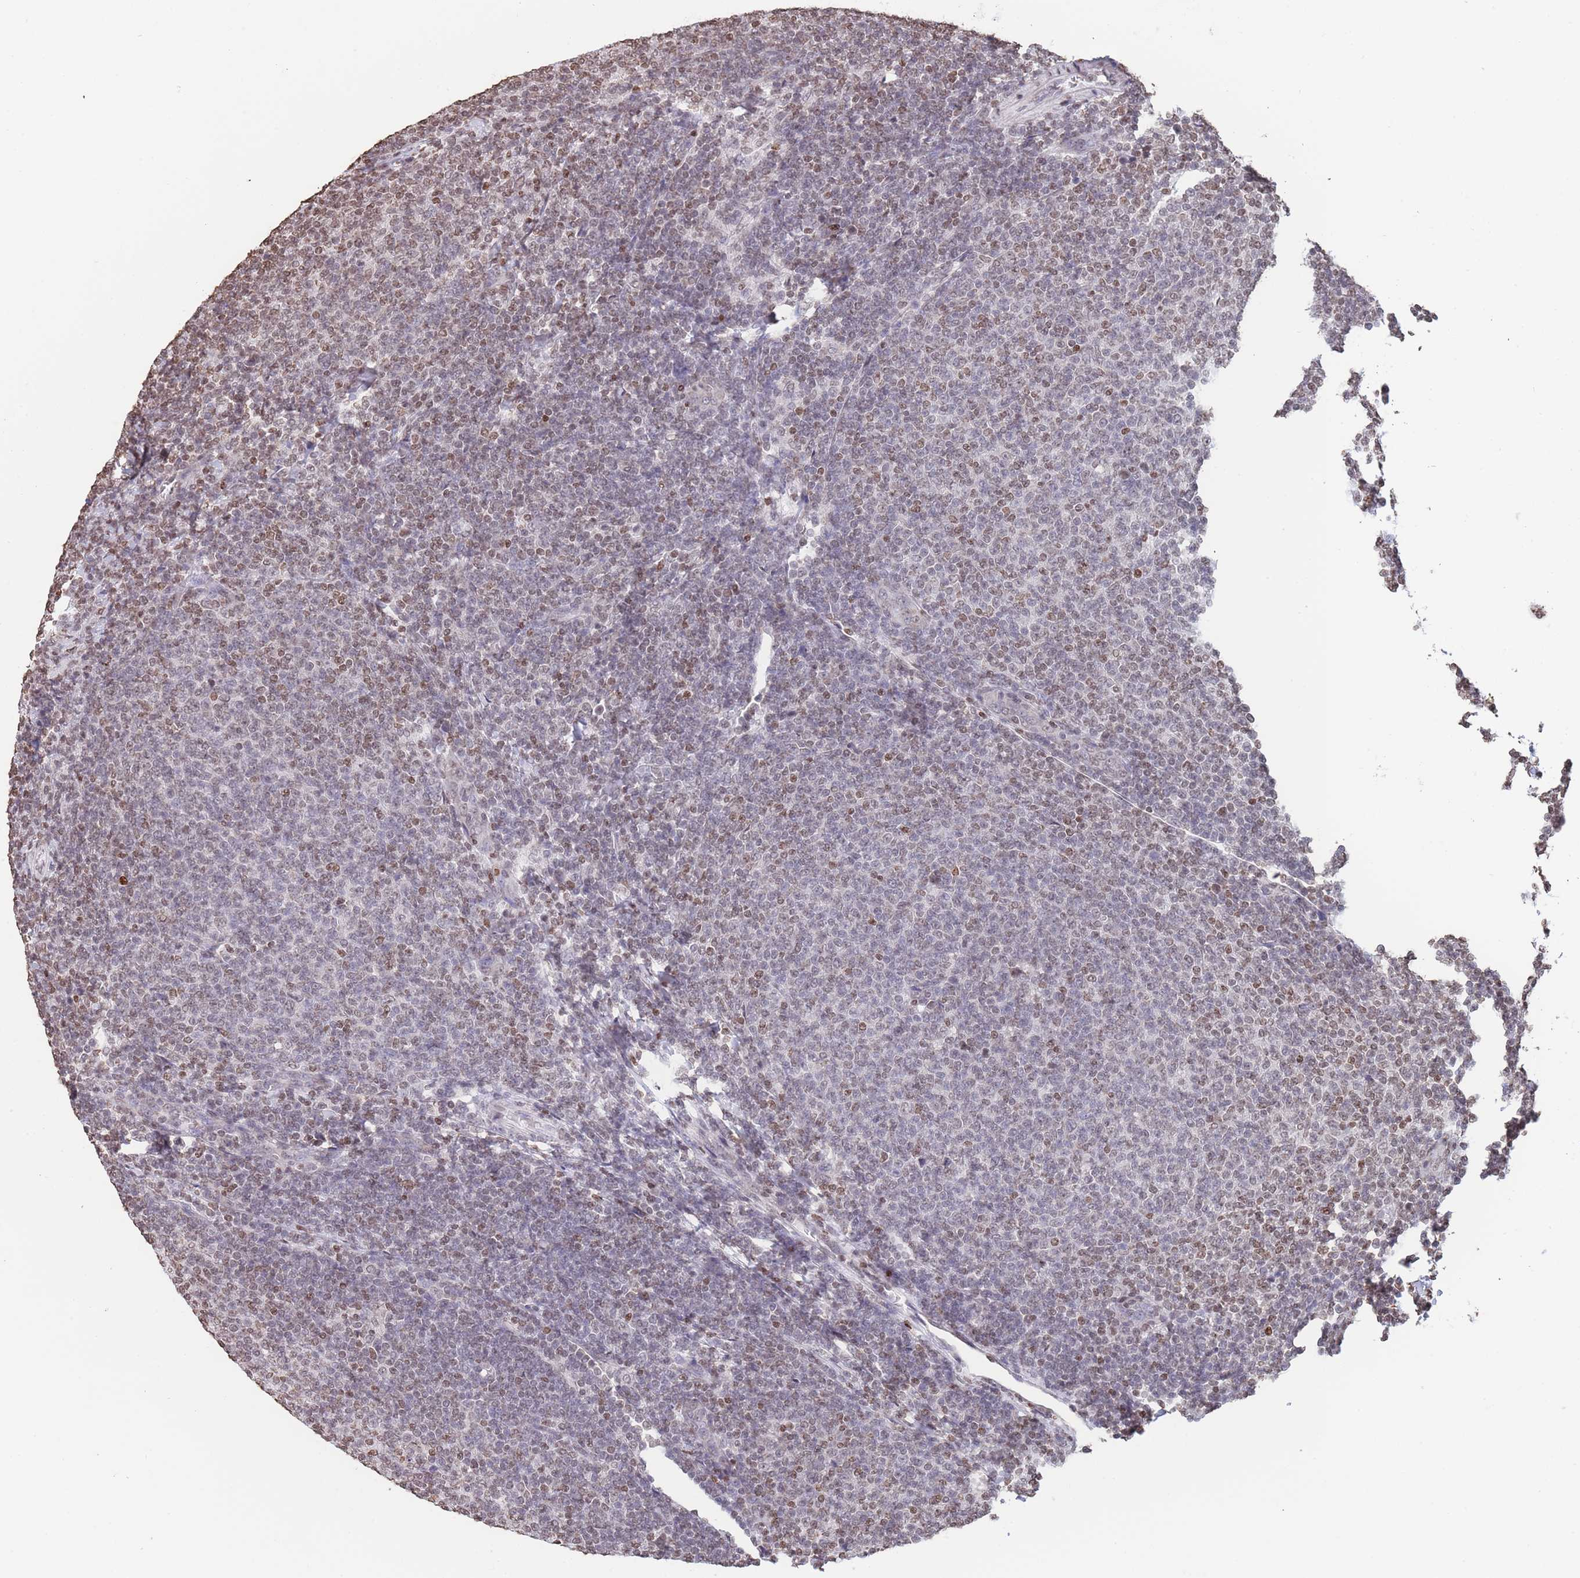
{"staining": {"intensity": "moderate", "quantity": "<25%", "location": "nuclear"}, "tissue": "lymphoma", "cell_type": "Tumor cells", "image_type": "cancer", "snomed": [{"axis": "morphology", "description": "Malignant lymphoma, non-Hodgkin's type, Low grade"}, {"axis": "topography", "description": "Lymph node"}], "caption": "Human low-grade malignant lymphoma, non-Hodgkin's type stained with a protein marker displays moderate staining in tumor cells.", "gene": "H2BC11", "patient": {"sex": "male", "age": 66}}